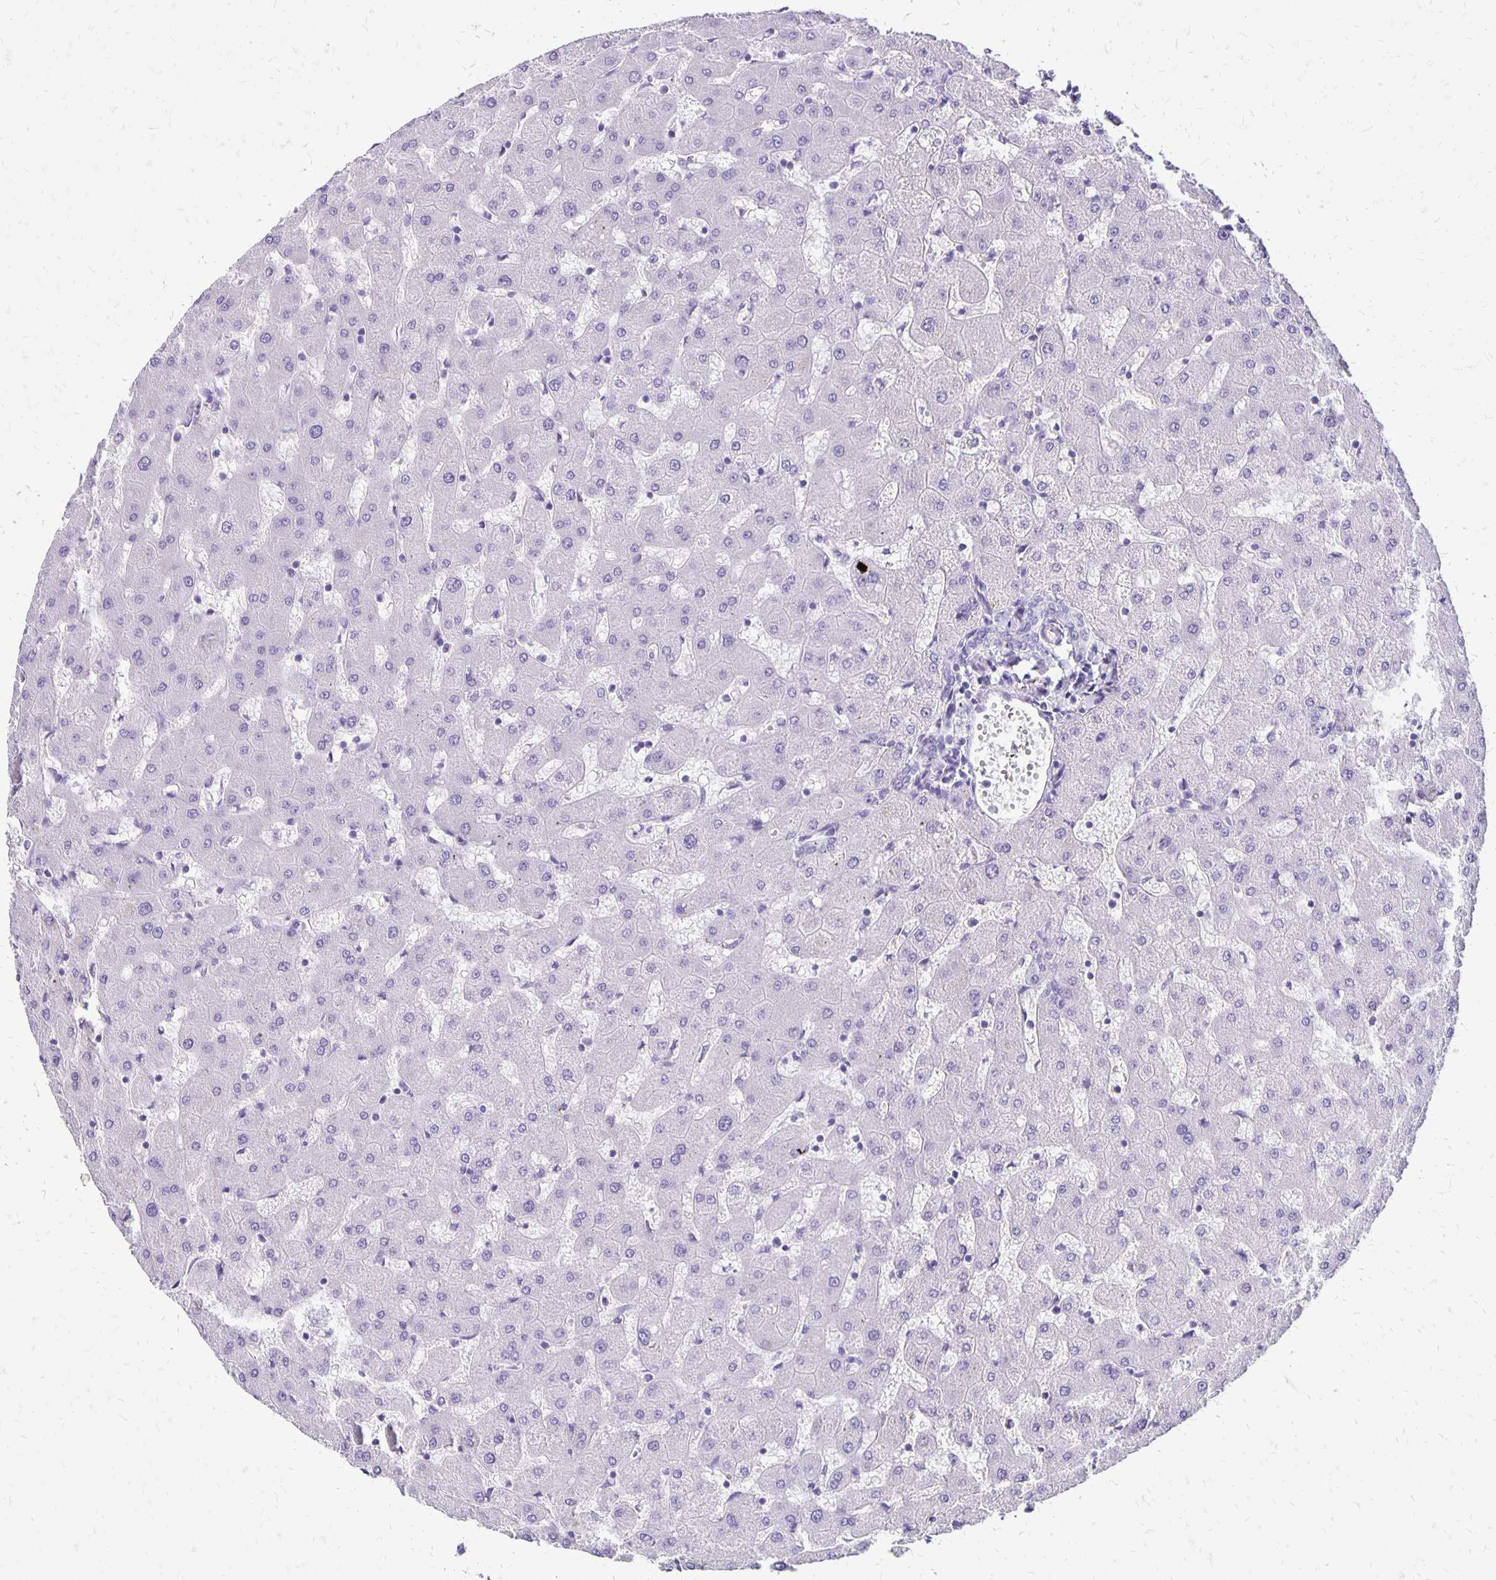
{"staining": {"intensity": "negative", "quantity": "none", "location": "none"}, "tissue": "liver", "cell_type": "Cholangiocytes", "image_type": "normal", "snomed": [{"axis": "morphology", "description": "Normal tissue, NOS"}, {"axis": "topography", "description": "Liver"}], "caption": "High power microscopy photomicrograph of an immunohistochemistry (IHC) histopathology image of unremarkable liver, revealing no significant positivity in cholangiocytes.", "gene": "ANKRD45", "patient": {"sex": "female", "age": 63}}